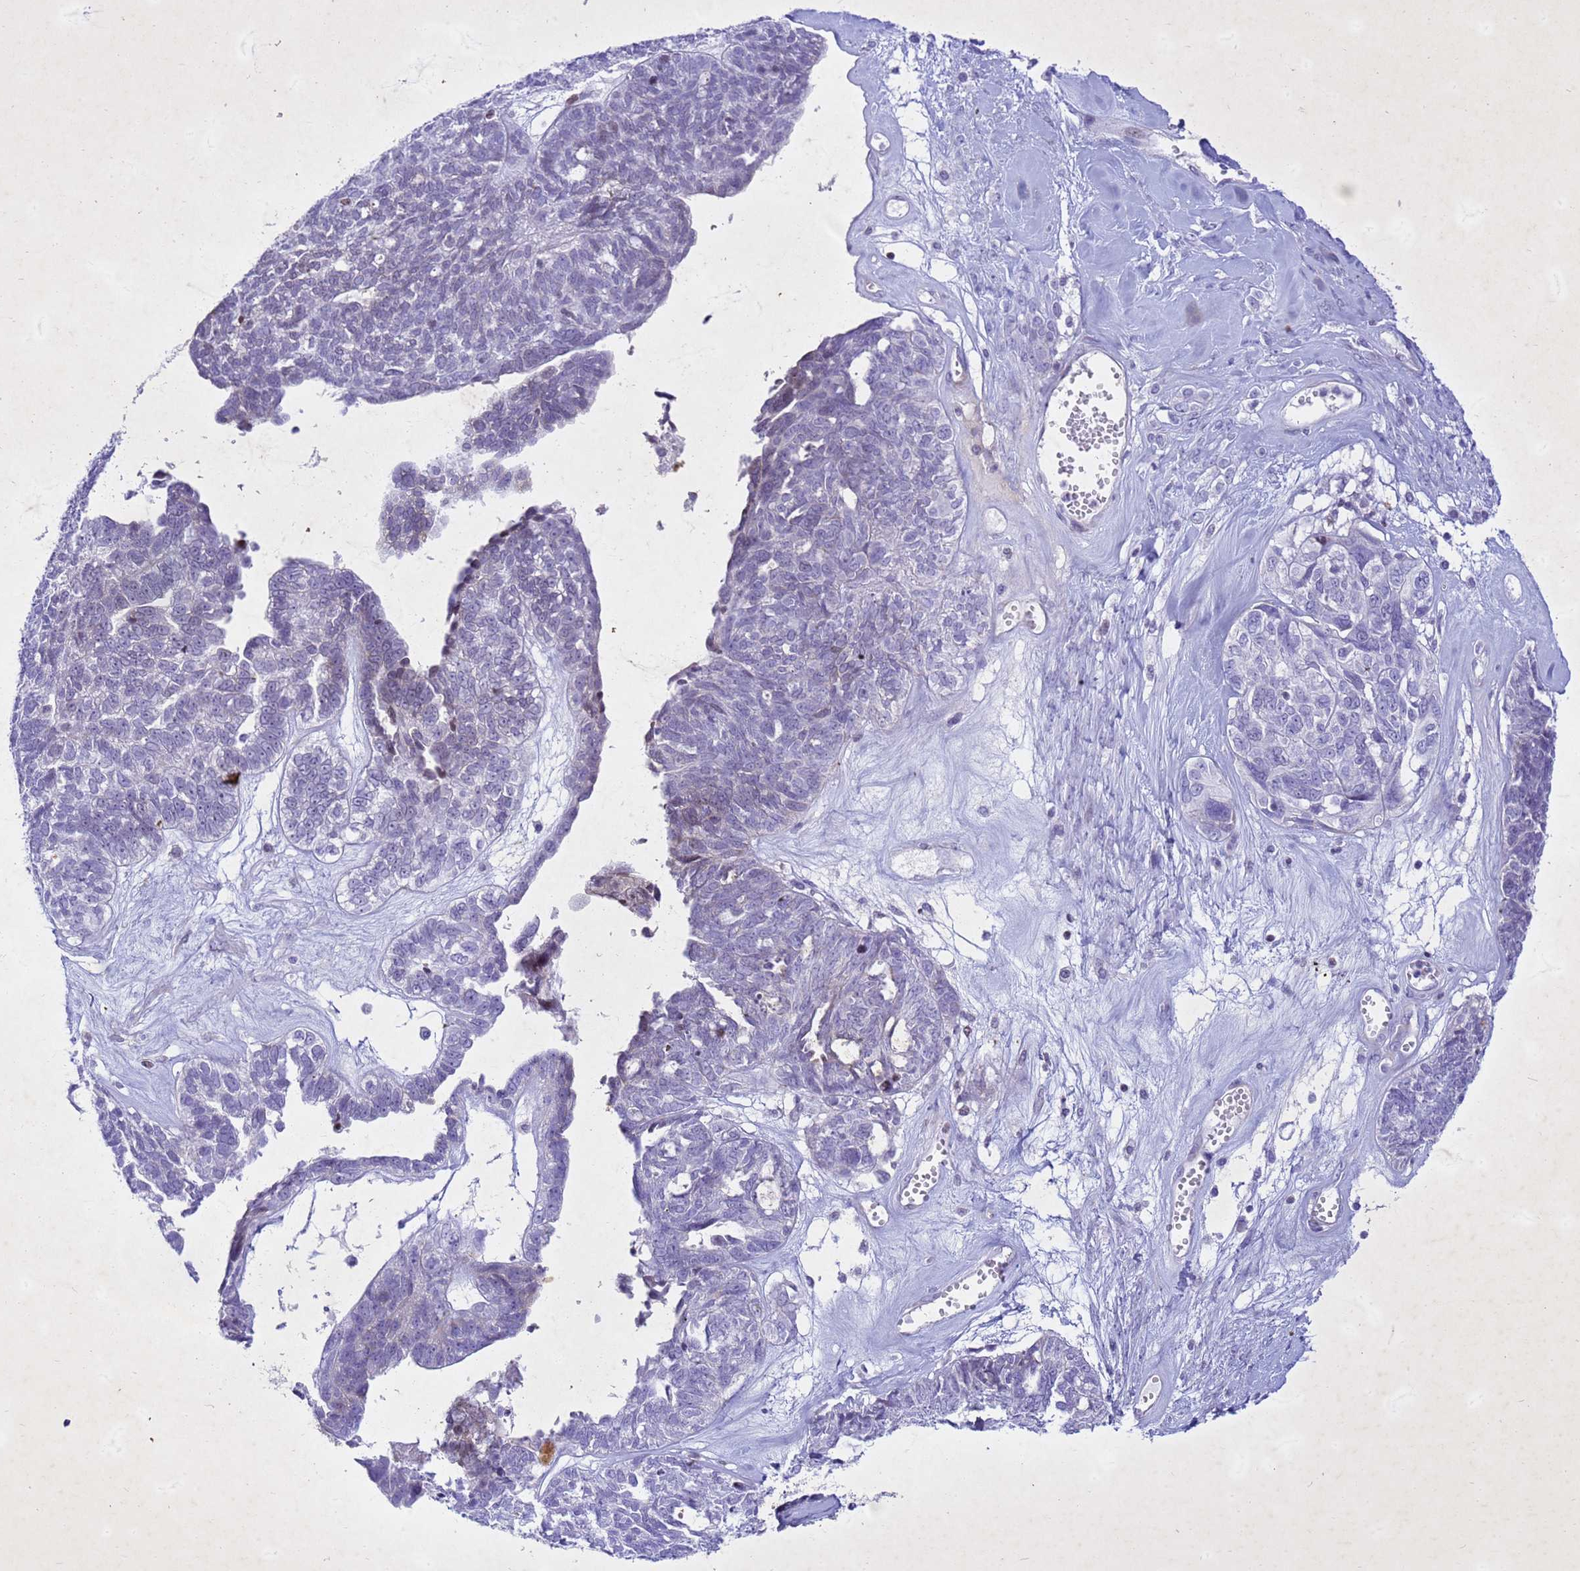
{"staining": {"intensity": "moderate", "quantity": "<25%", "location": "cytoplasmic/membranous,nuclear"}, "tissue": "ovarian cancer", "cell_type": "Tumor cells", "image_type": "cancer", "snomed": [{"axis": "morphology", "description": "Cystadenocarcinoma, serous, NOS"}, {"axis": "topography", "description": "Ovary"}], "caption": "Human ovarian serous cystadenocarcinoma stained with a protein marker exhibits moderate staining in tumor cells.", "gene": "COPS9", "patient": {"sex": "female", "age": 79}}